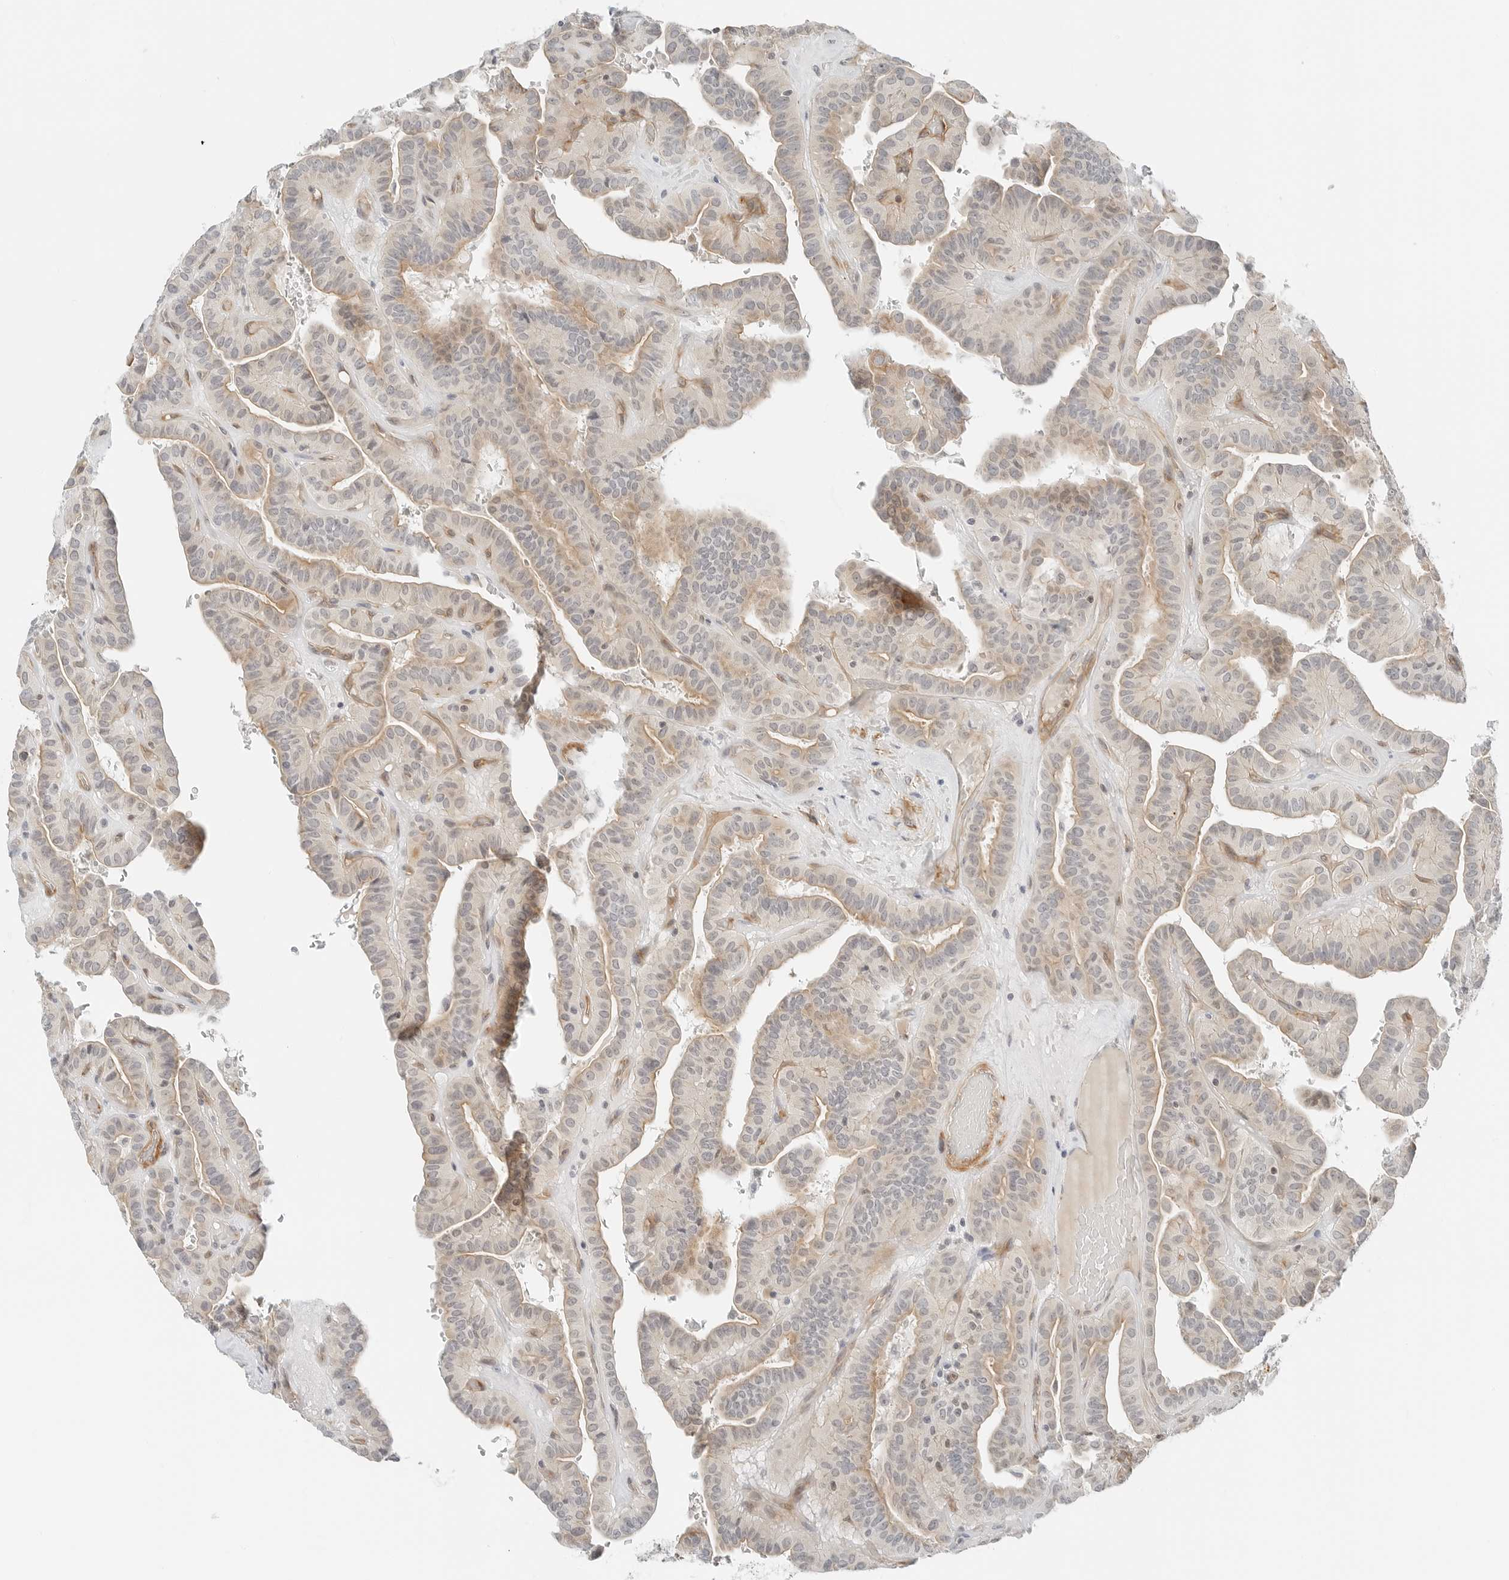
{"staining": {"intensity": "weak", "quantity": "25%-75%", "location": "cytoplasmic/membranous"}, "tissue": "thyroid cancer", "cell_type": "Tumor cells", "image_type": "cancer", "snomed": [{"axis": "morphology", "description": "Papillary adenocarcinoma, NOS"}, {"axis": "topography", "description": "Thyroid gland"}], "caption": "Thyroid papillary adenocarcinoma tissue exhibits weak cytoplasmic/membranous expression in approximately 25%-75% of tumor cells, visualized by immunohistochemistry.", "gene": "IQCC", "patient": {"sex": "male", "age": 77}}